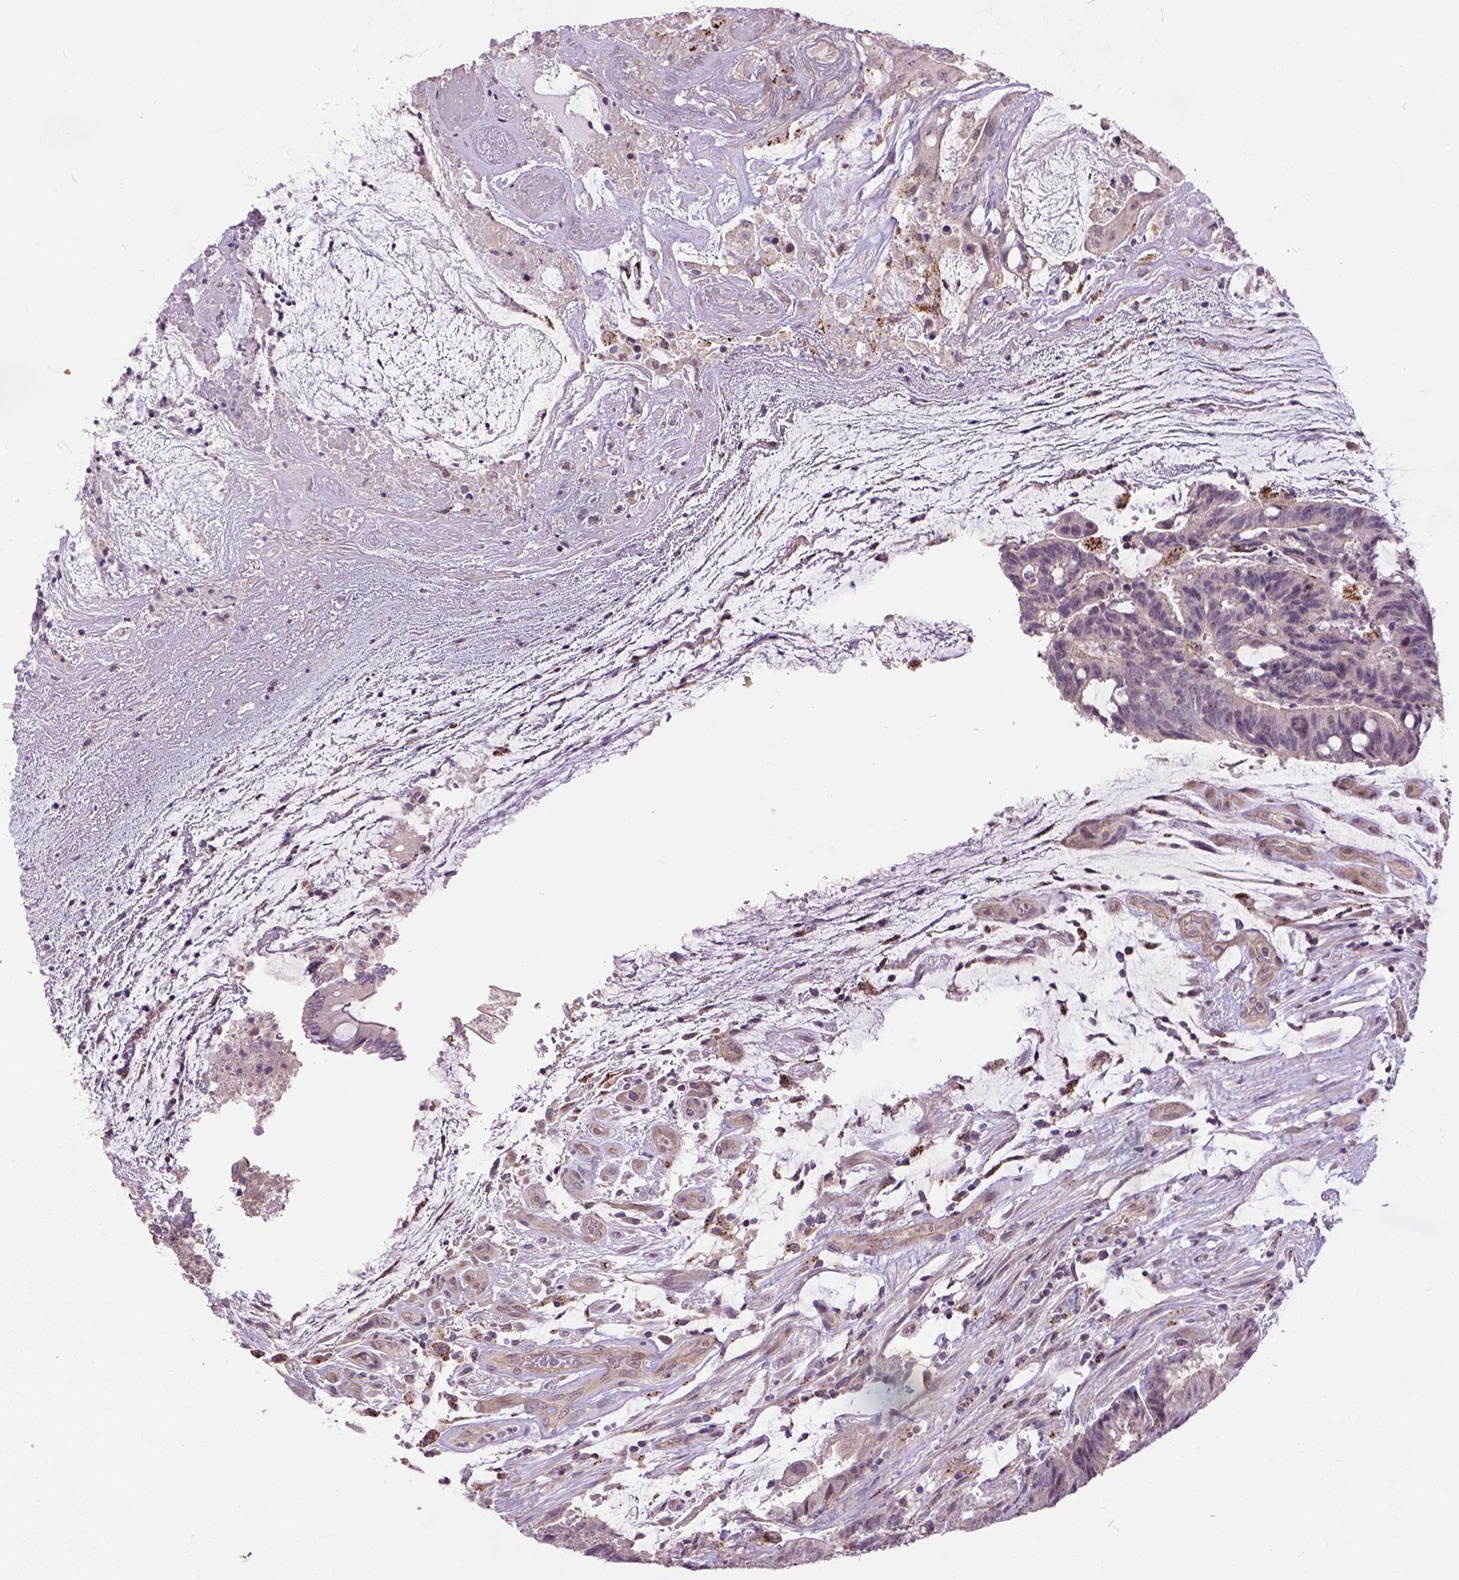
{"staining": {"intensity": "weak", "quantity": "<25%", "location": "cytoplasmic/membranous"}, "tissue": "colorectal cancer", "cell_type": "Tumor cells", "image_type": "cancer", "snomed": [{"axis": "morphology", "description": "Adenocarcinoma, NOS"}, {"axis": "topography", "description": "Colon"}], "caption": "This is an IHC photomicrograph of colorectal adenocarcinoma. There is no expression in tumor cells.", "gene": "KAZN", "patient": {"sex": "female", "age": 43}}